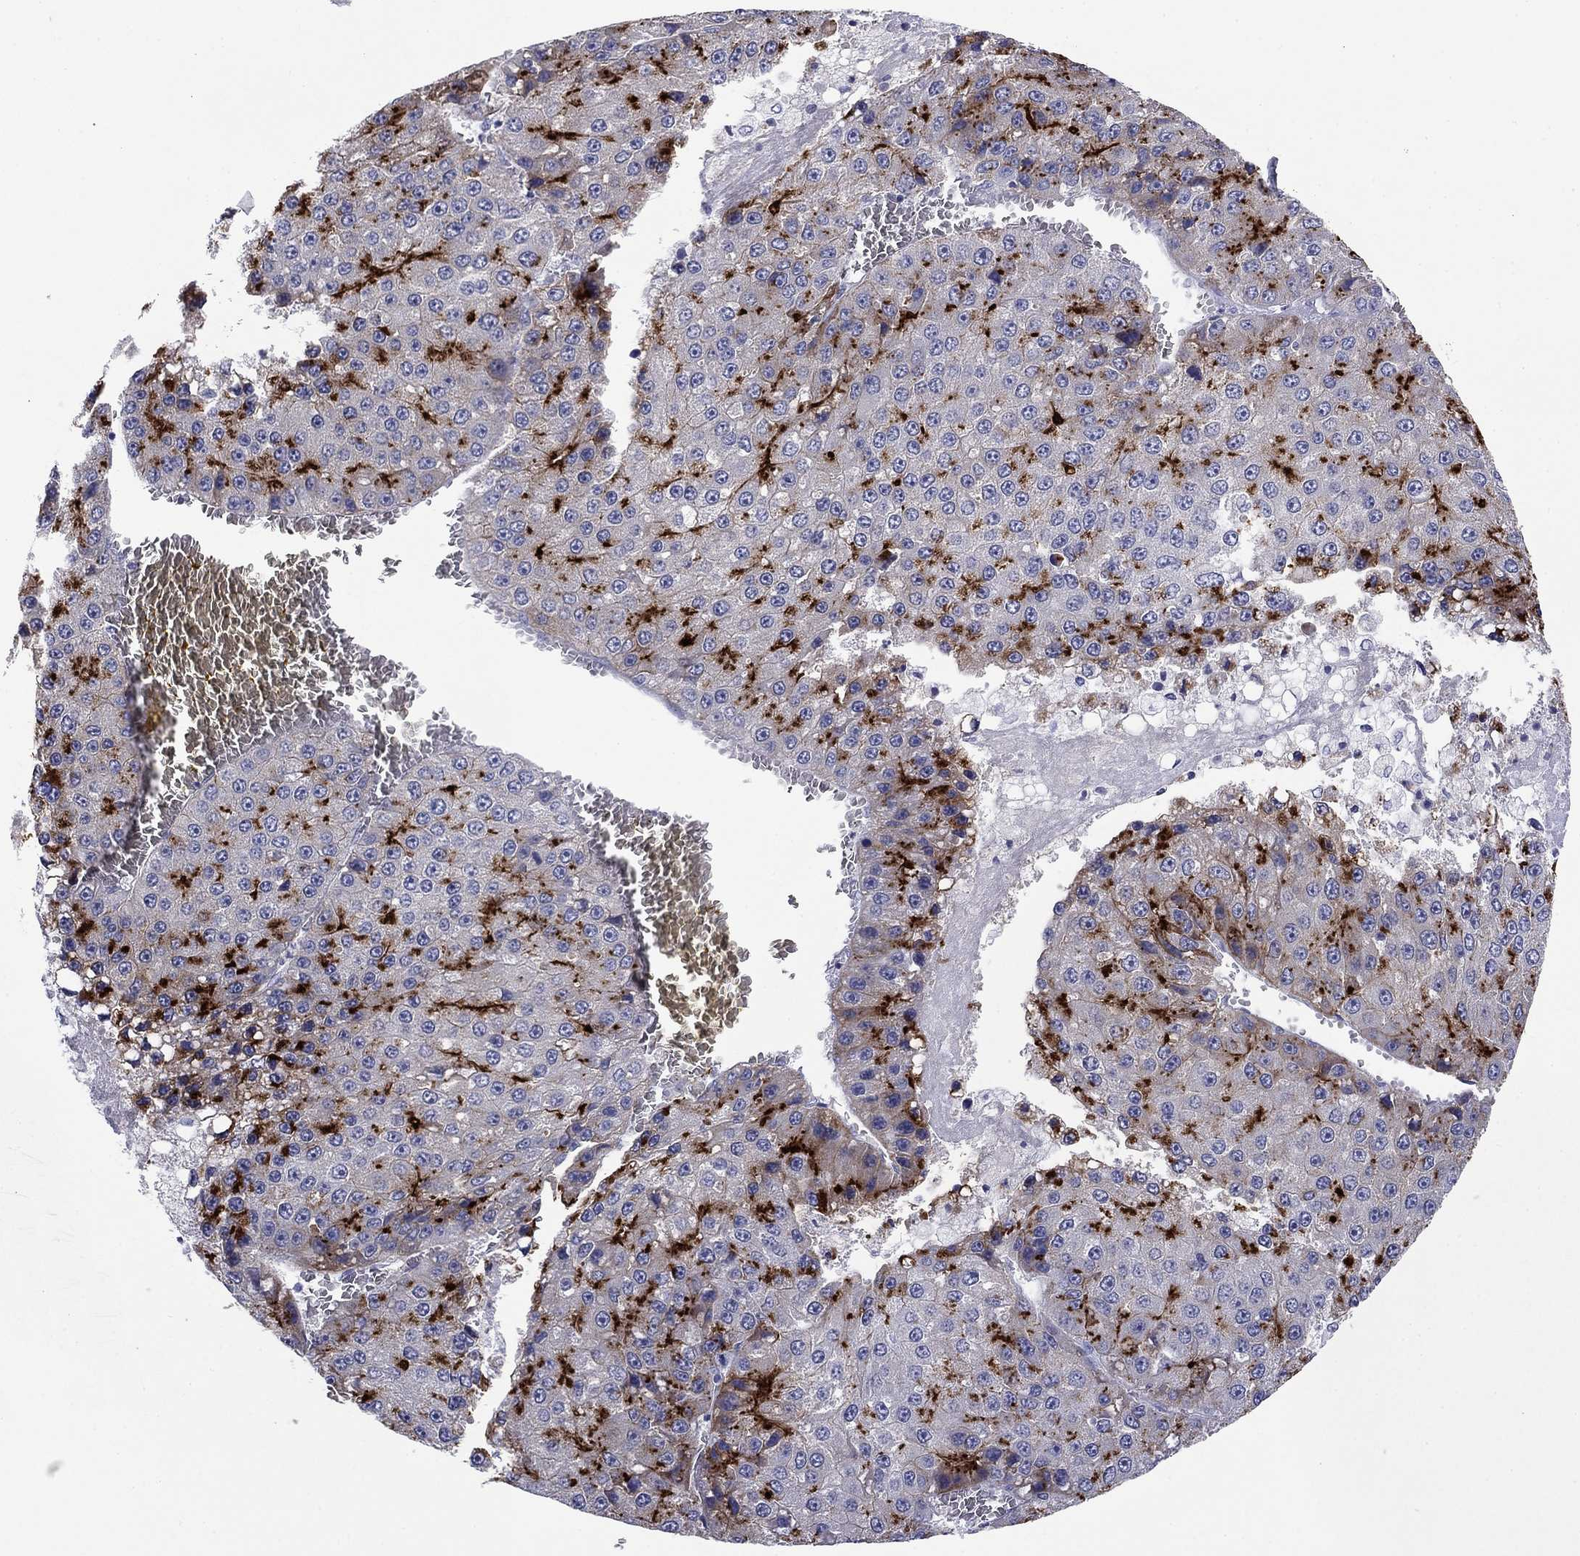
{"staining": {"intensity": "strong", "quantity": "<25%", "location": "cytoplasmic/membranous"}, "tissue": "liver cancer", "cell_type": "Tumor cells", "image_type": "cancer", "snomed": [{"axis": "morphology", "description": "Carcinoma, Hepatocellular, NOS"}, {"axis": "topography", "description": "Liver"}], "caption": "Tumor cells exhibit medium levels of strong cytoplasmic/membranous expression in about <25% of cells in hepatocellular carcinoma (liver).", "gene": "ABCC2", "patient": {"sex": "female", "age": 73}}